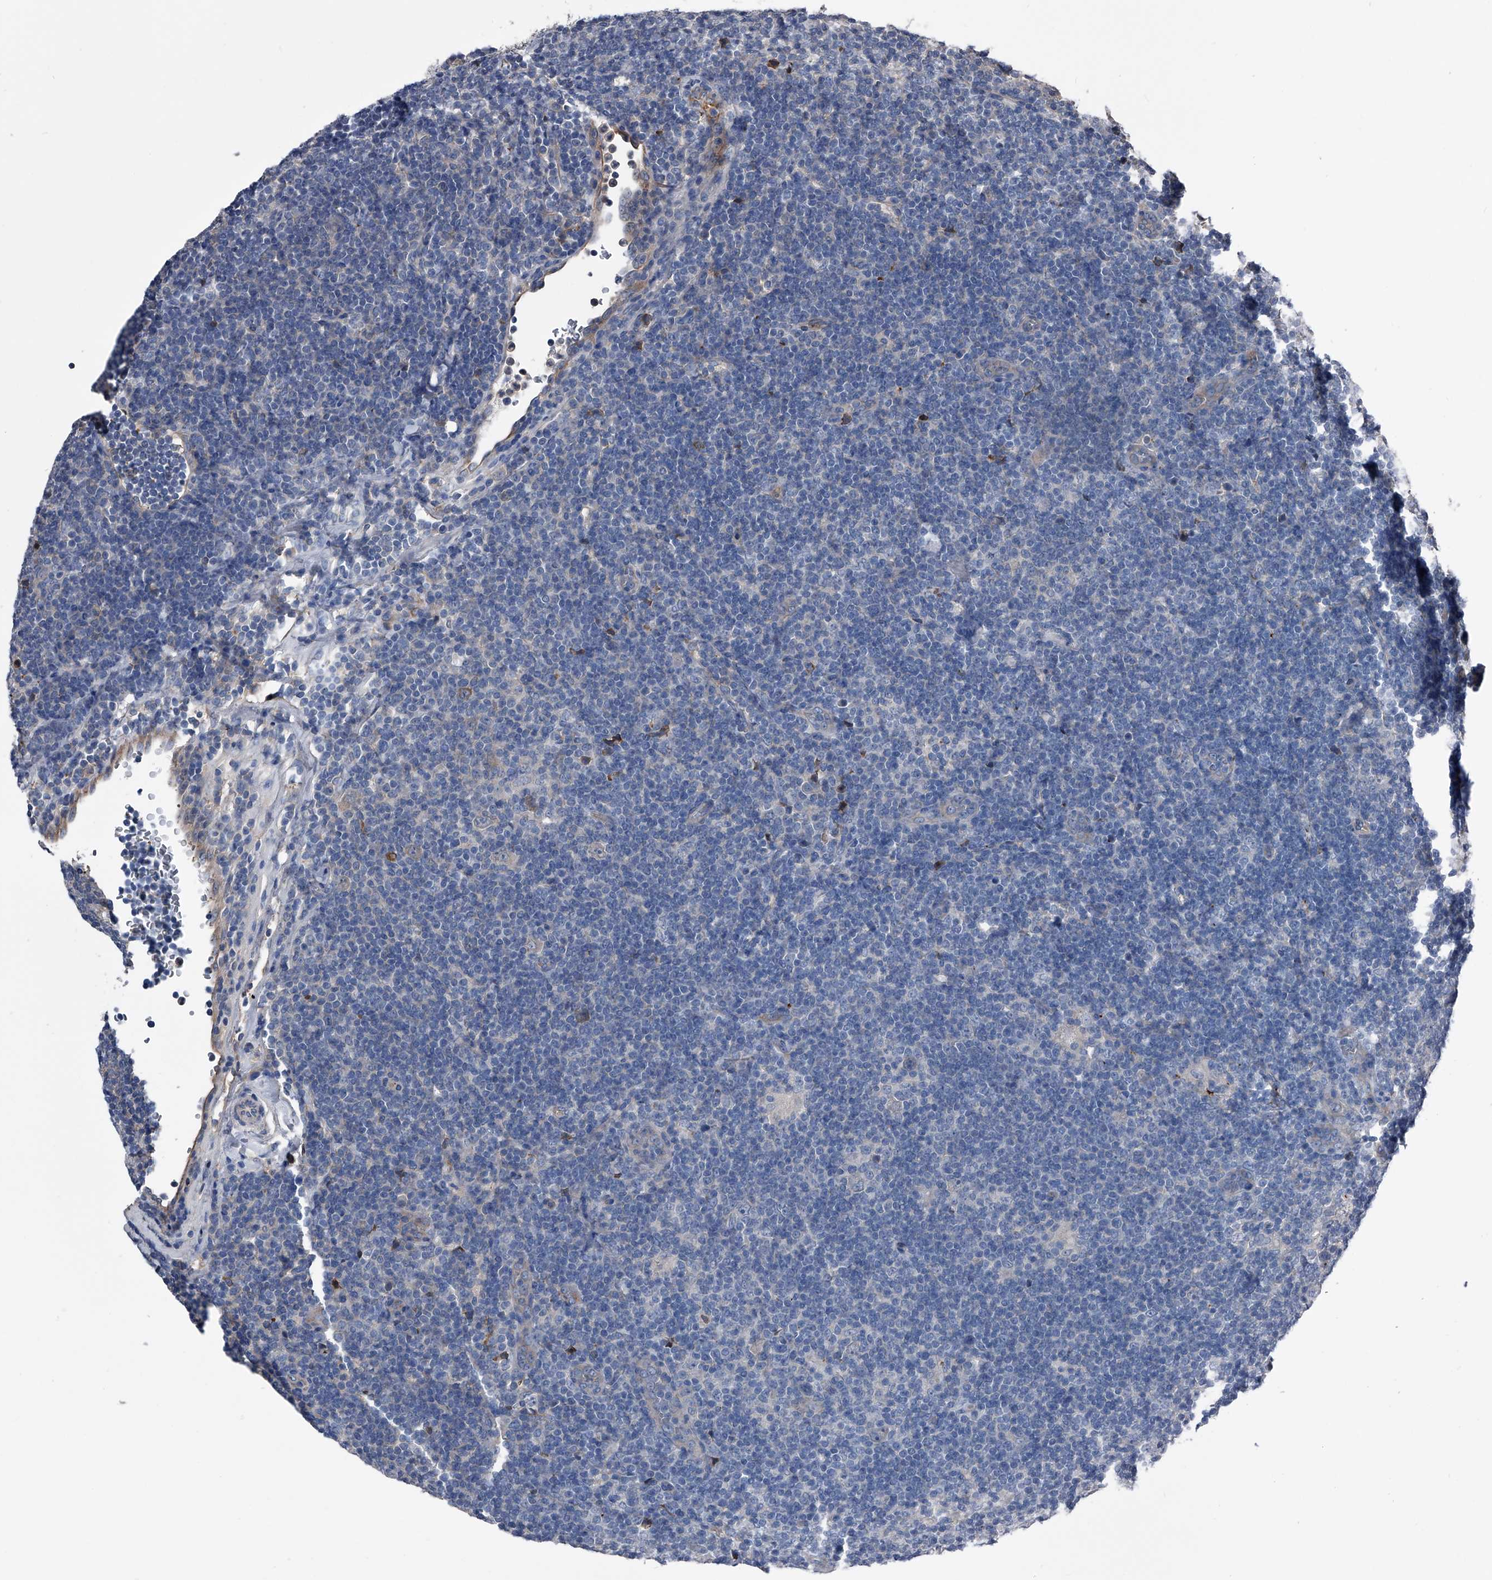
{"staining": {"intensity": "negative", "quantity": "none", "location": "none"}, "tissue": "lymphoma", "cell_type": "Tumor cells", "image_type": "cancer", "snomed": [{"axis": "morphology", "description": "Hodgkin's disease, NOS"}, {"axis": "topography", "description": "Lymph node"}], "caption": "Immunohistochemistry of Hodgkin's disease displays no staining in tumor cells.", "gene": "KIF13A", "patient": {"sex": "female", "age": 57}}